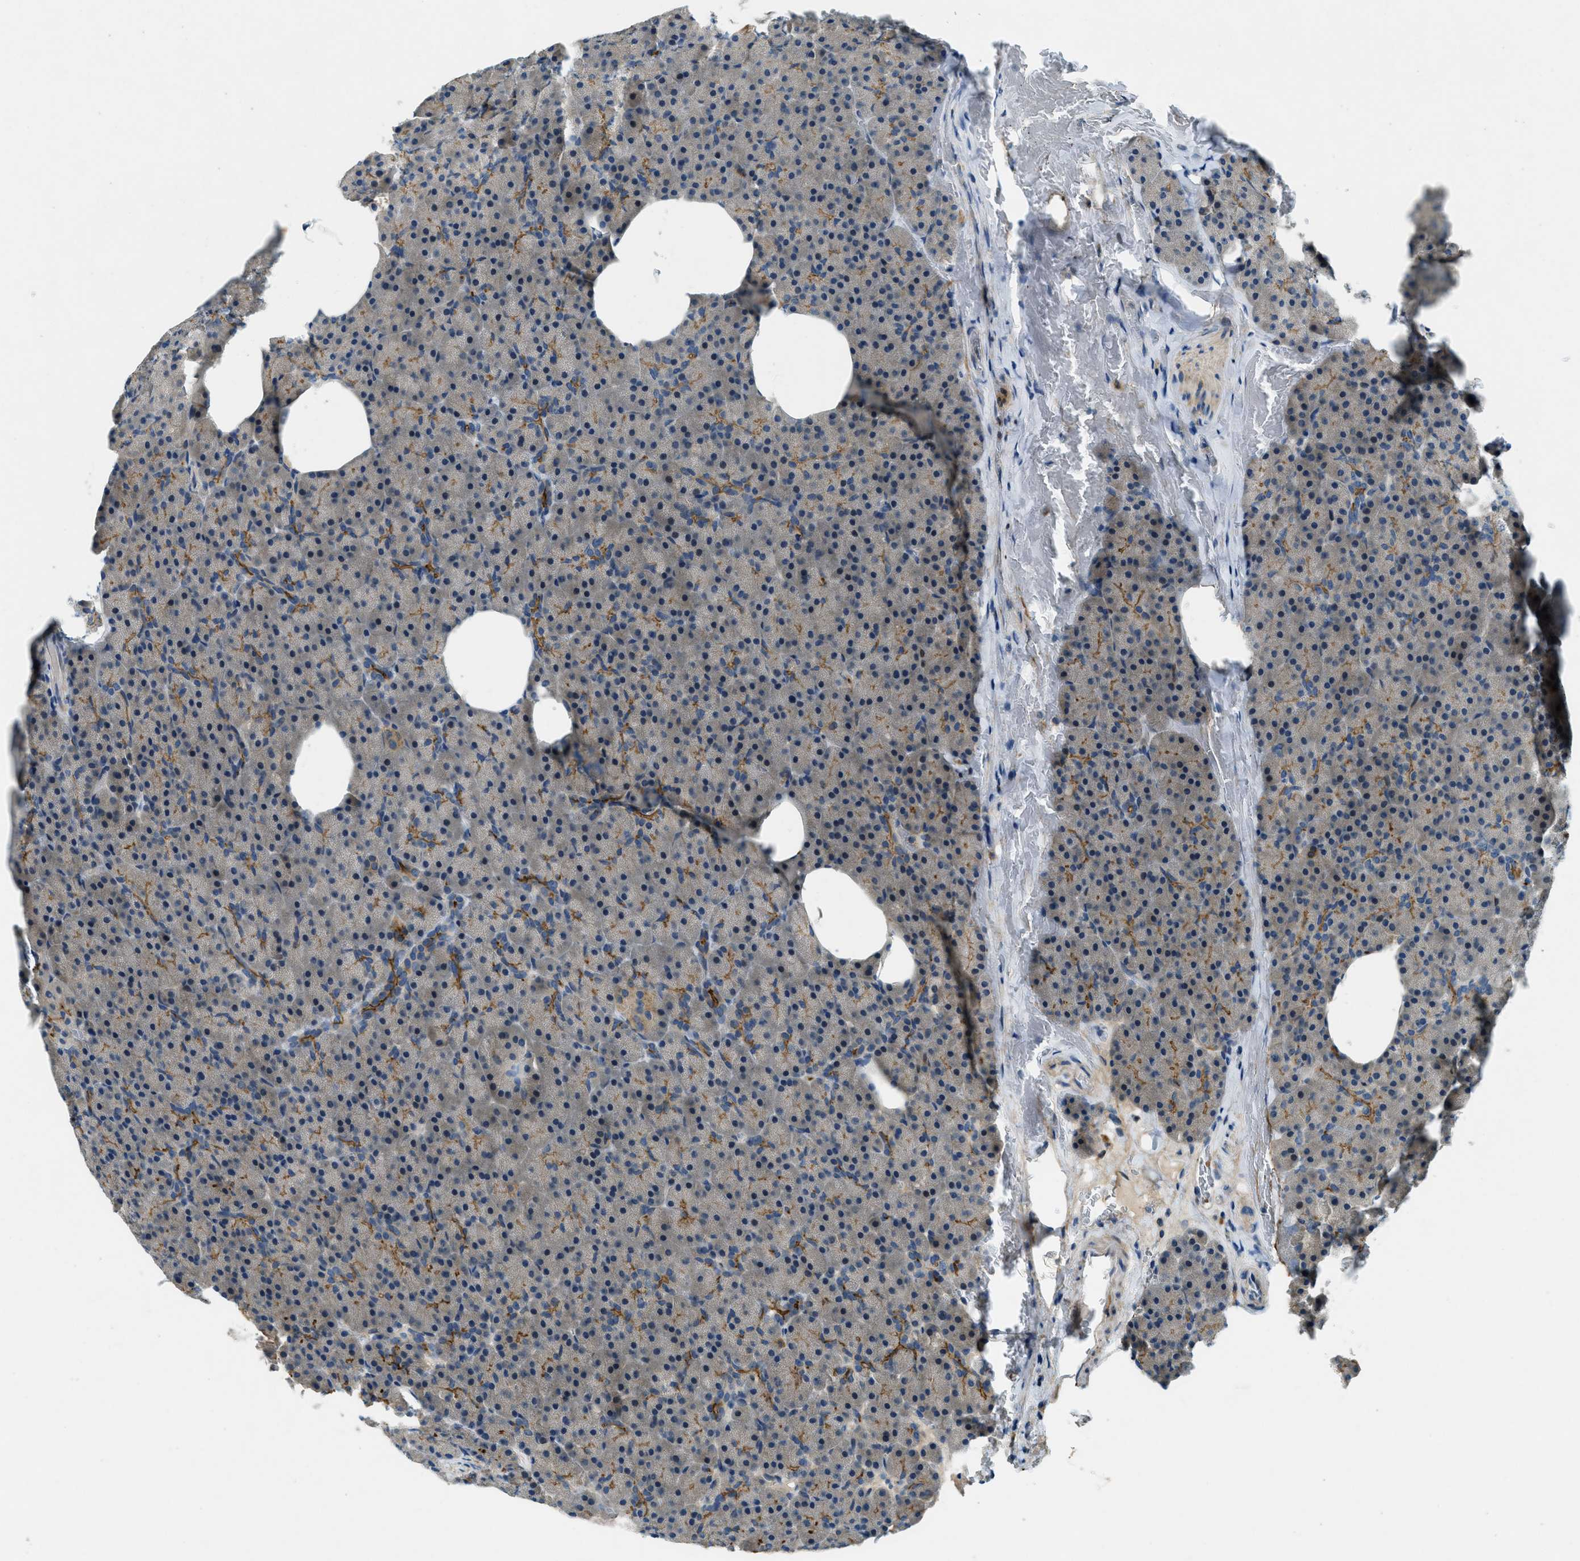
{"staining": {"intensity": "moderate", "quantity": "<25%", "location": "cytoplasmic/membranous"}, "tissue": "pancreas", "cell_type": "Exocrine glandular cells", "image_type": "normal", "snomed": [{"axis": "morphology", "description": "Normal tissue, NOS"}, {"axis": "topography", "description": "Pancreas"}], "caption": "Brown immunohistochemical staining in benign human pancreas displays moderate cytoplasmic/membranous positivity in approximately <25% of exocrine glandular cells.", "gene": "SNX14", "patient": {"sex": "female", "age": 35}}